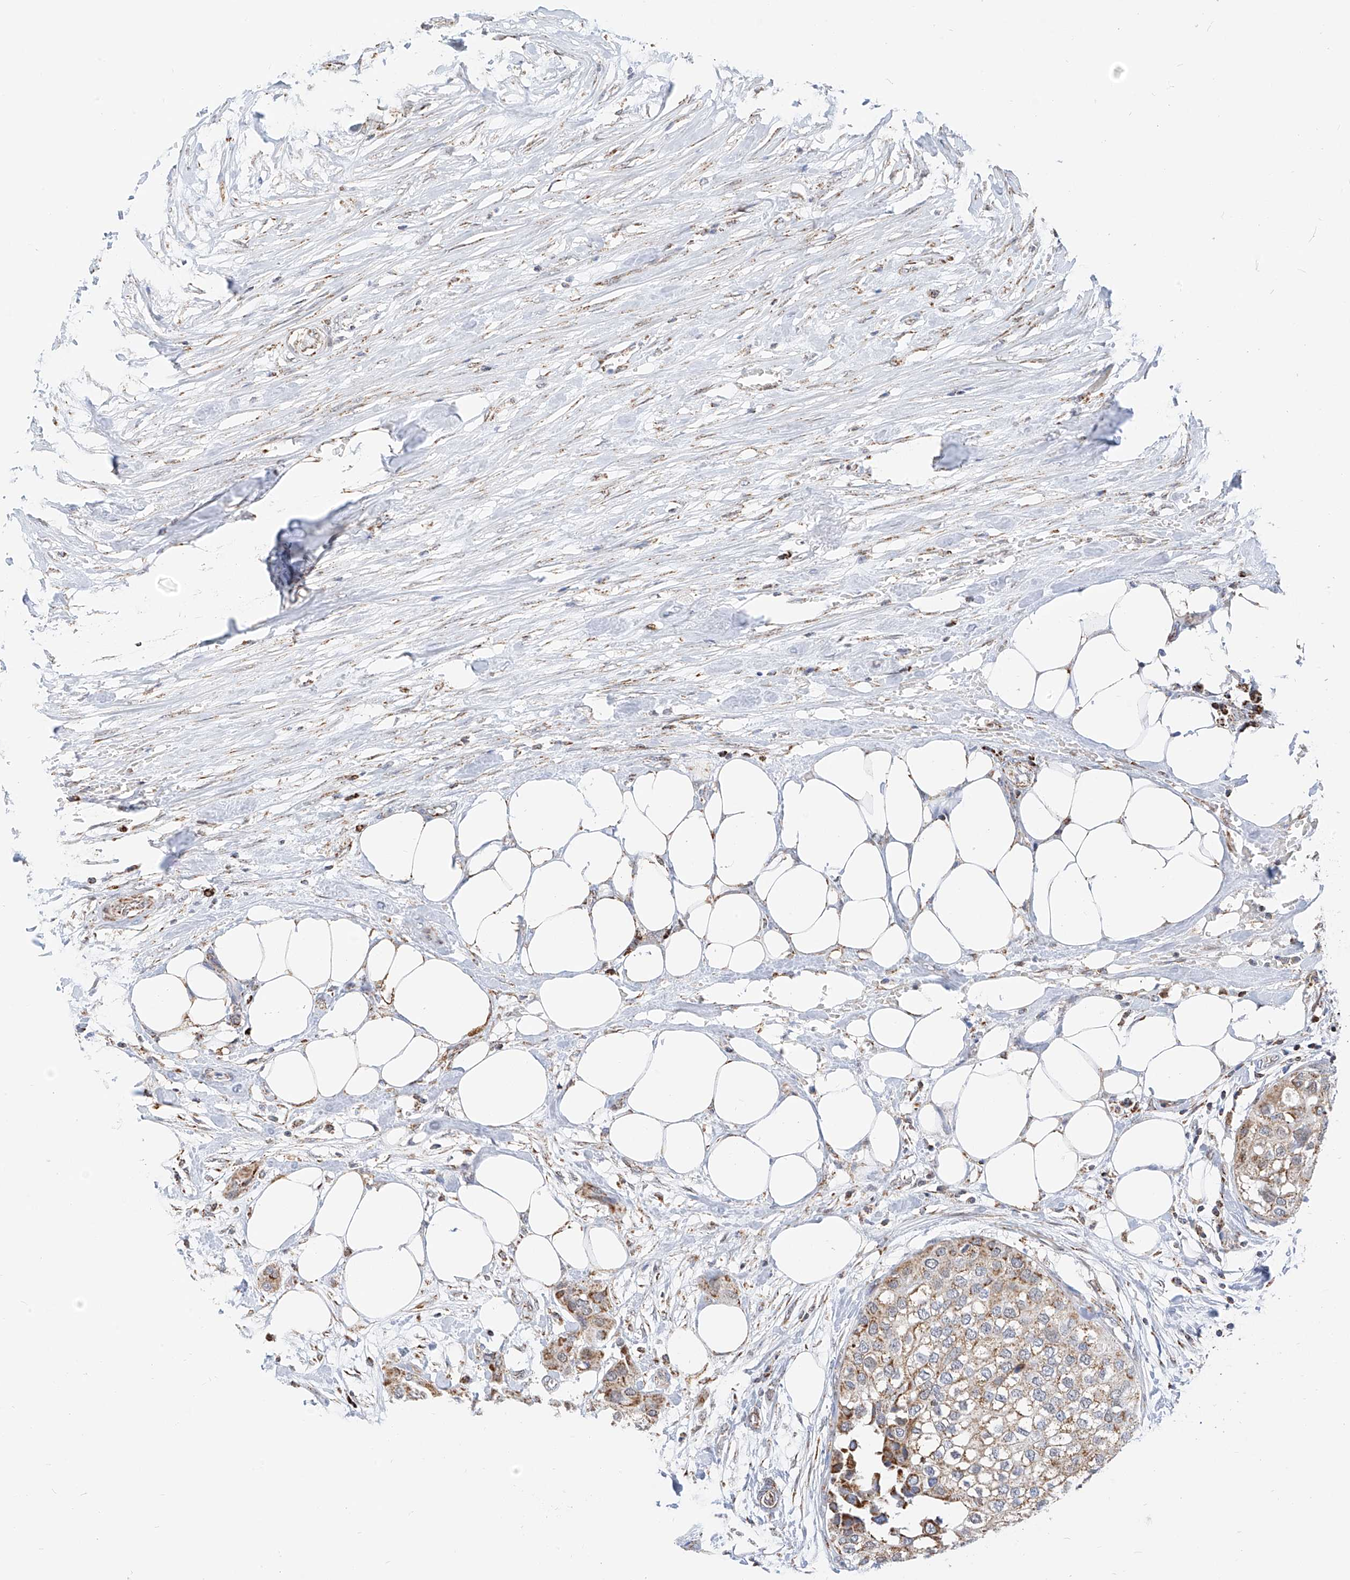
{"staining": {"intensity": "weak", "quantity": ">75%", "location": "cytoplasmic/membranous"}, "tissue": "urothelial cancer", "cell_type": "Tumor cells", "image_type": "cancer", "snomed": [{"axis": "morphology", "description": "Urothelial carcinoma, High grade"}, {"axis": "topography", "description": "Urinary bladder"}], "caption": "Approximately >75% of tumor cells in human urothelial cancer display weak cytoplasmic/membranous protein expression as visualized by brown immunohistochemical staining.", "gene": "NALCN", "patient": {"sex": "male", "age": 64}}